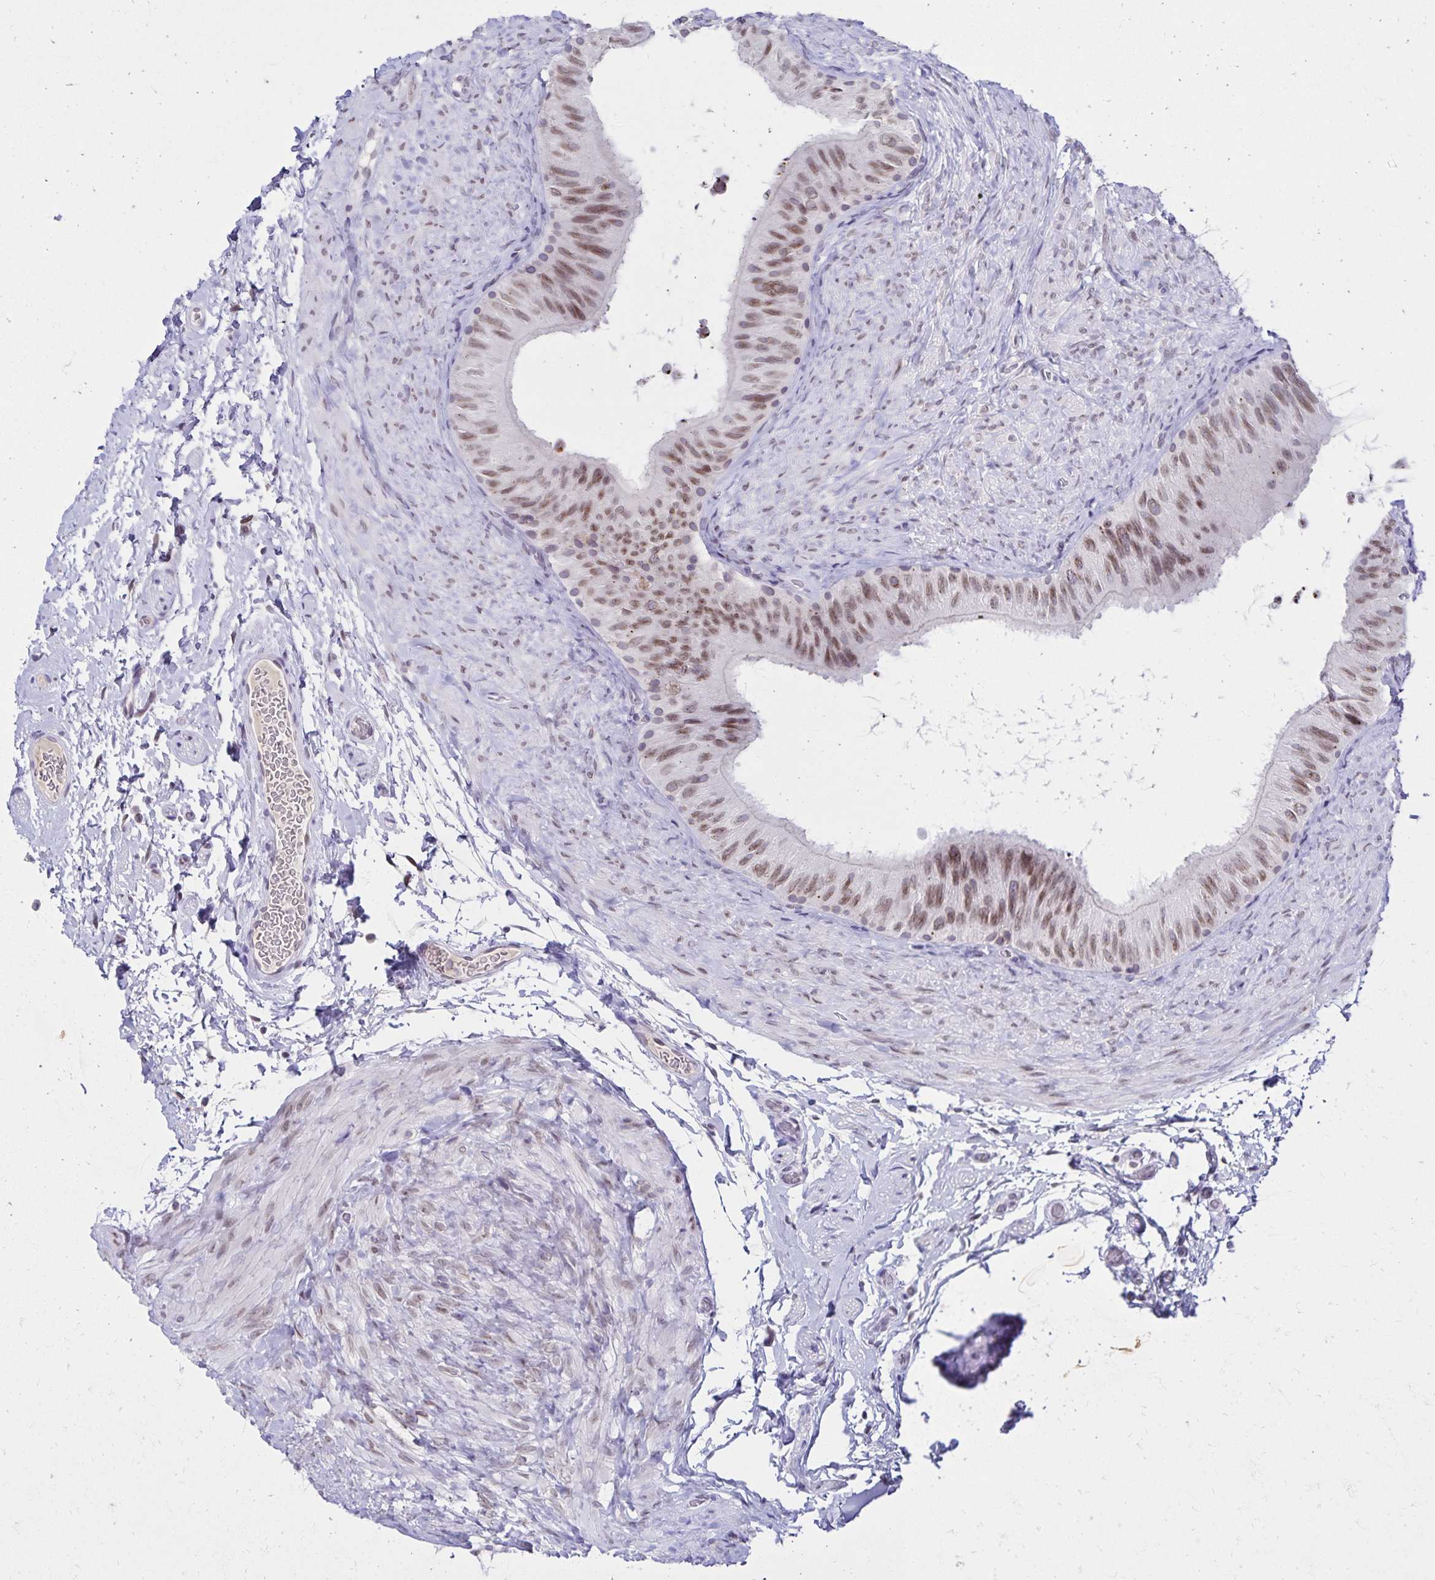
{"staining": {"intensity": "moderate", "quantity": ">75%", "location": "nuclear"}, "tissue": "epididymis", "cell_type": "Glandular cells", "image_type": "normal", "snomed": [{"axis": "morphology", "description": "Normal tissue, NOS"}, {"axis": "topography", "description": "Epididymis, spermatic cord, NOS"}, {"axis": "topography", "description": "Epididymis"}], "caption": "Protein staining of benign epididymis shows moderate nuclear positivity in about >75% of glandular cells.", "gene": "FAM166C", "patient": {"sex": "male", "age": 31}}